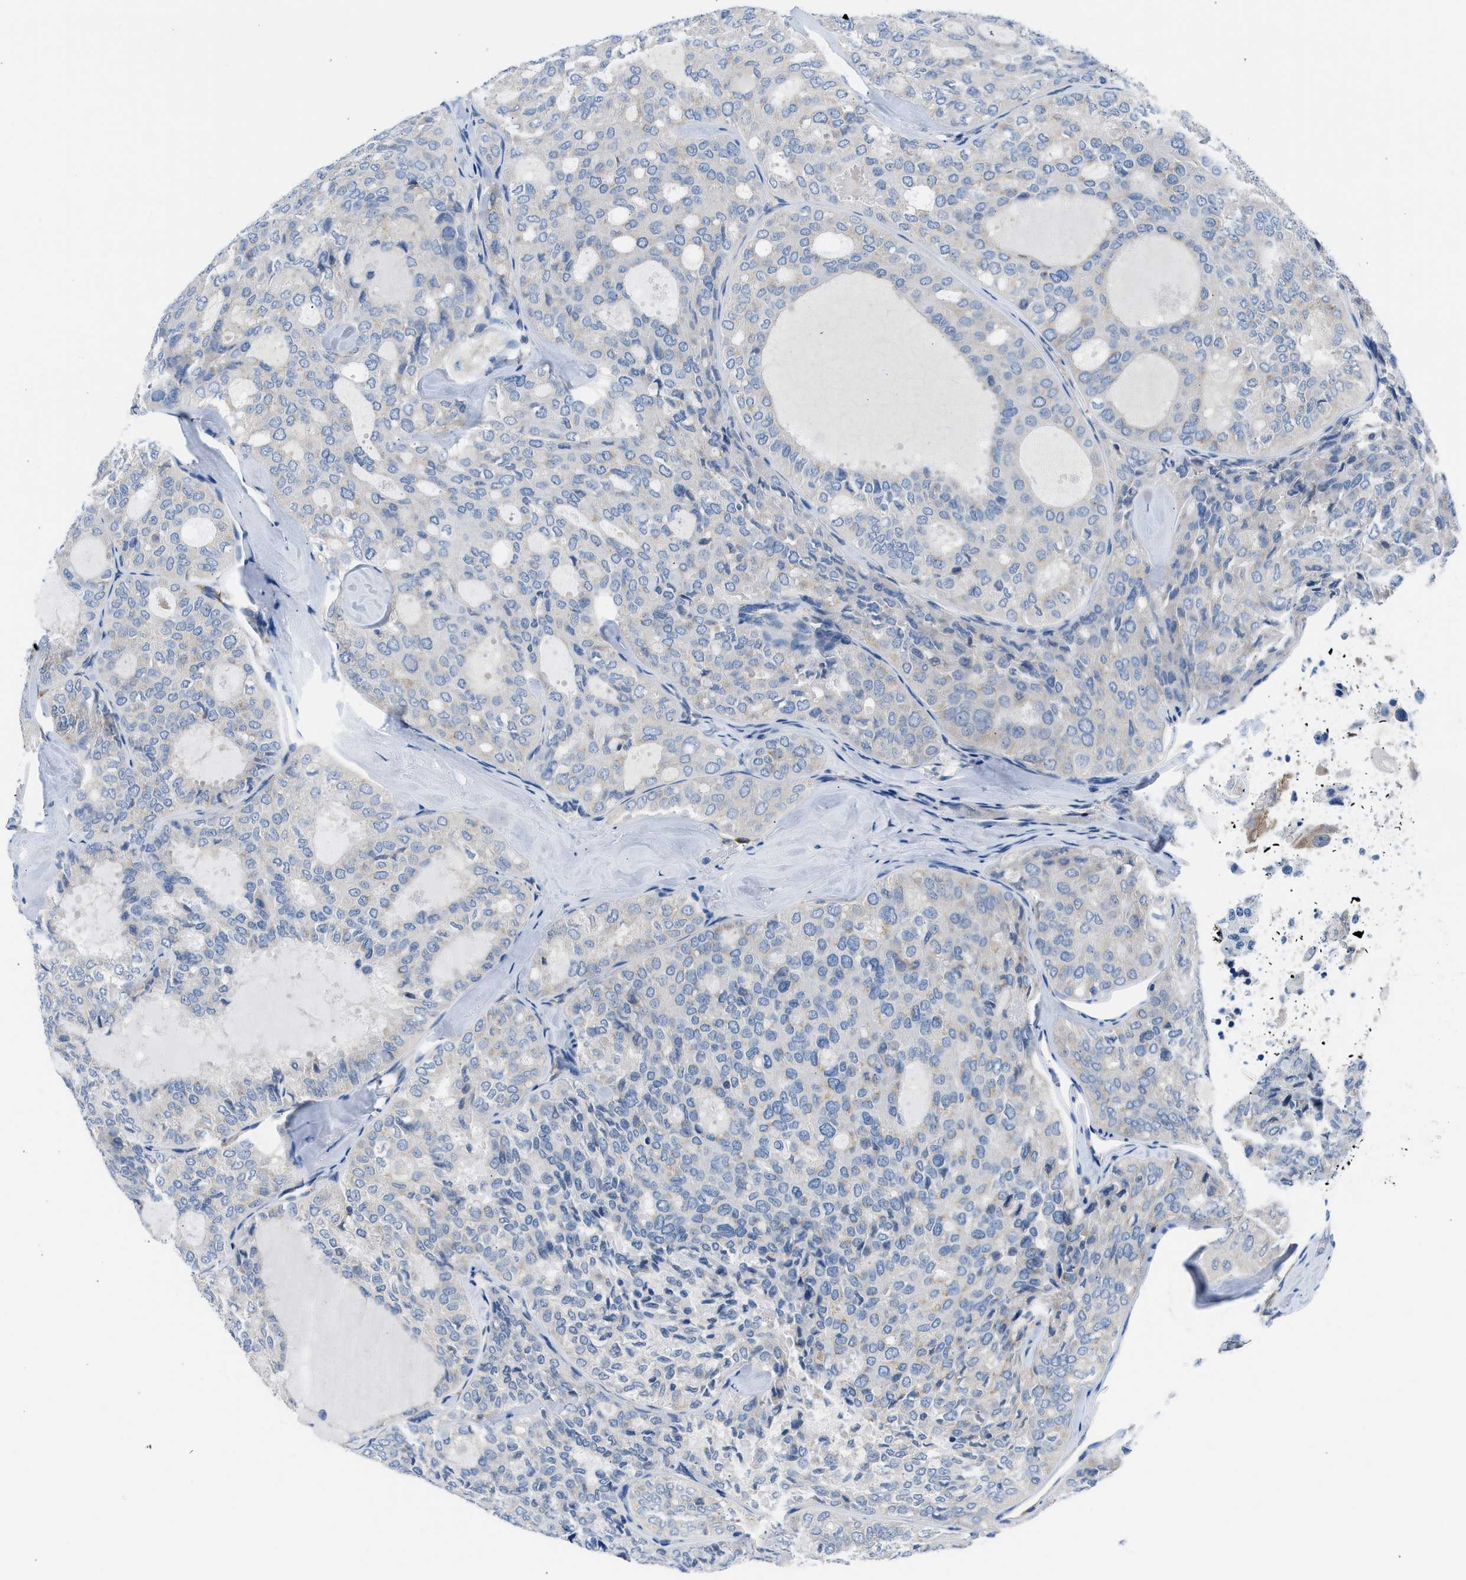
{"staining": {"intensity": "negative", "quantity": "none", "location": "none"}, "tissue": "thyroid cancer", "cell_type": "Tumor cells", "image_type": "cancer", "snomed": [{"axis": "morphology", "description": "Follicular adenoma carcinoma, NOS"}, {"axis": "topography", "description": "Thyroid gland"}], "caption": "Immunohistochemical staining of human follicular adenoma carcinoma (thyroid) shows no significant staining in tumor cells. Brightfield microscopy of immunohistochemistry stained with DAB (brown) and hematoxylin (blue), captured at high magnification.", "gene": "BNC2", "patient": {"sex": "male", "age": 75}}